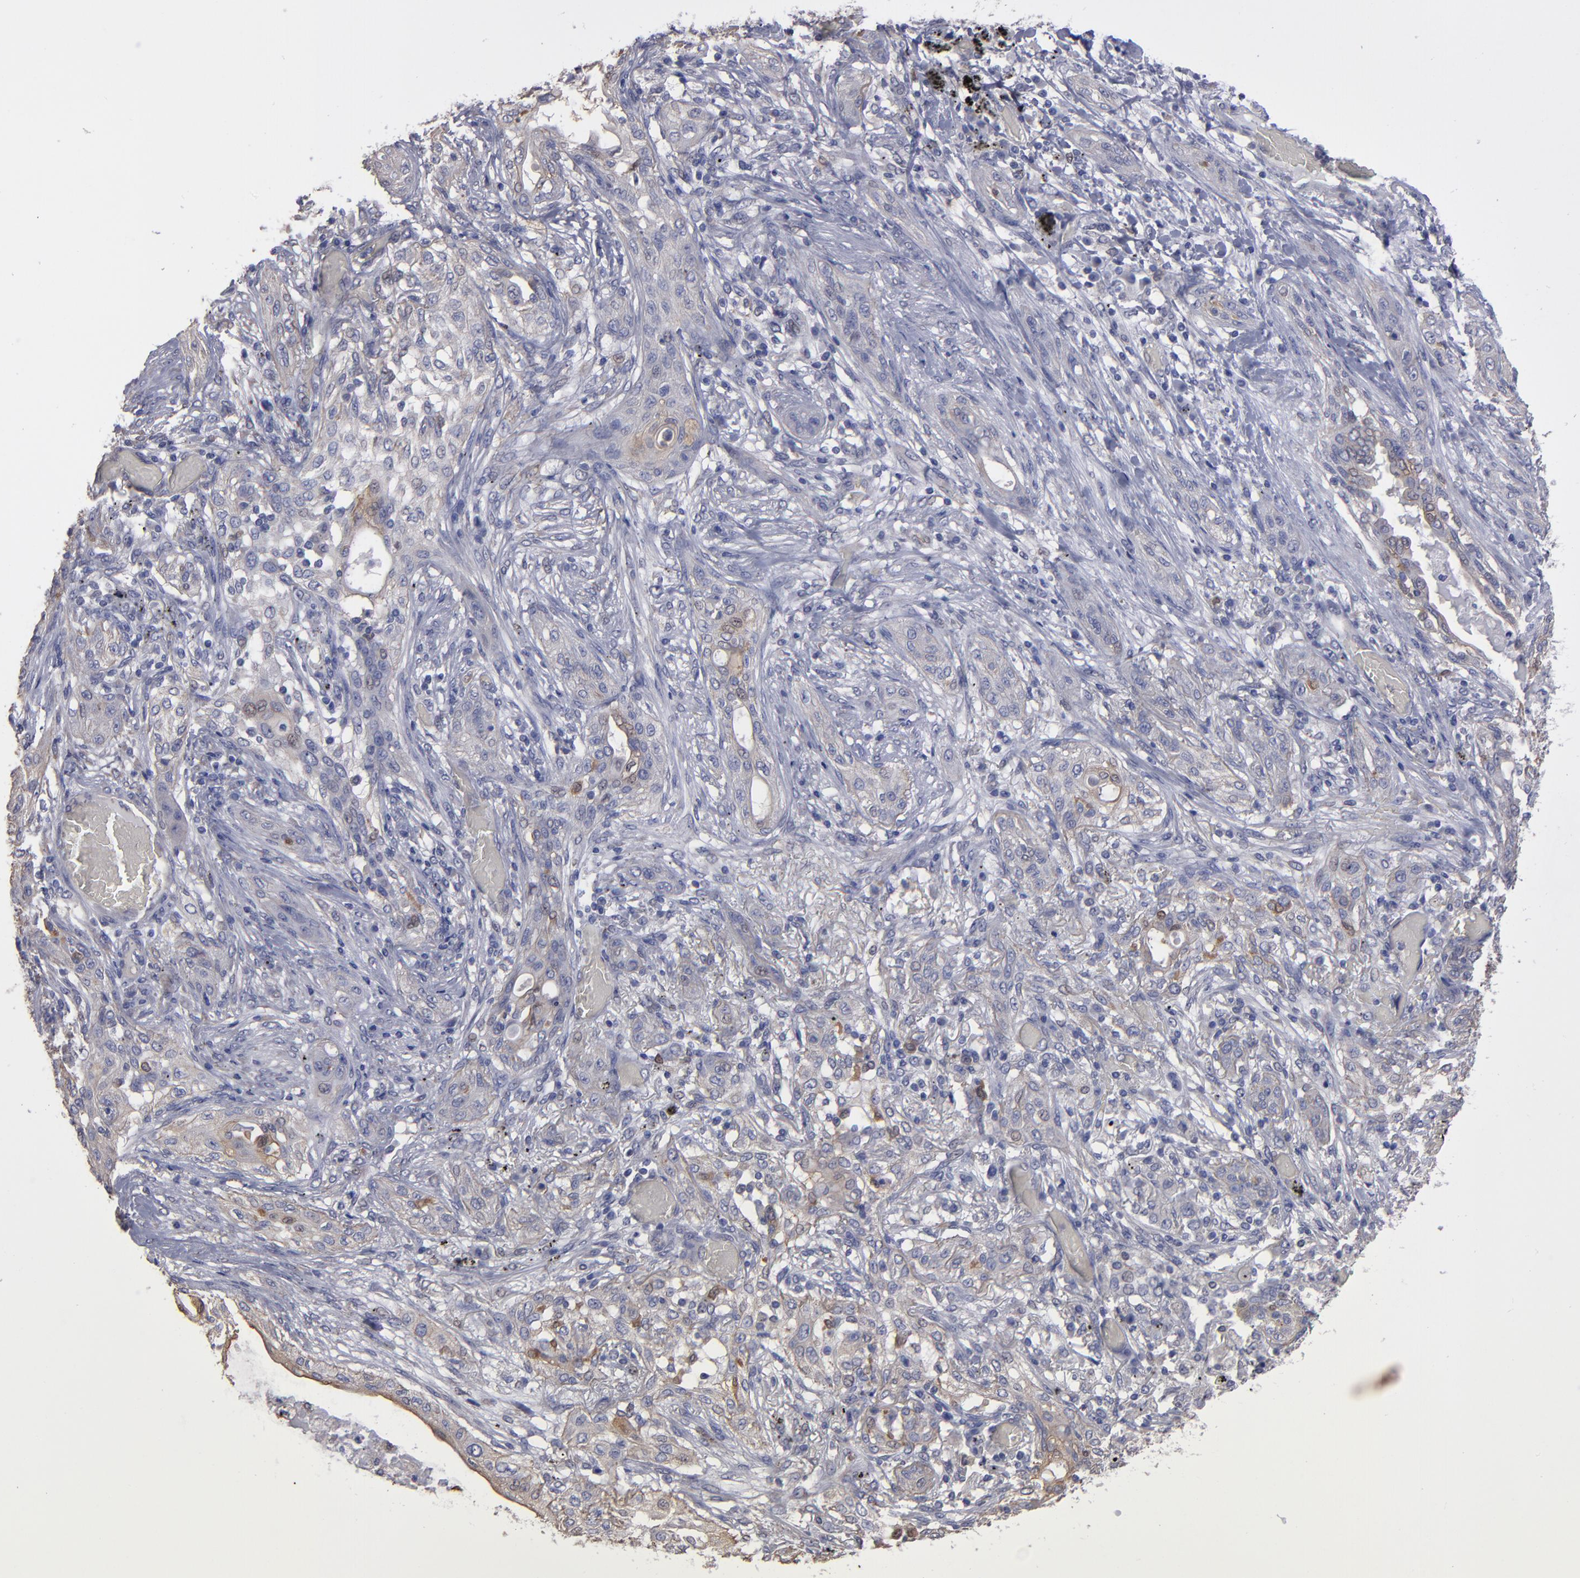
{"staining": {"intensity": "weak", "quantity": ">75%", "location": "cytoplasmic/membranous,nuclear"}, "tissue": "lung cancer", "cell_type": "Tumor cells", "image_type": "cancer", "snomed": [{"axis": "morphology", "description": "Squamous cell carcinoma, NOS"}, {"axis": "topography", "description": "Lung"}], "caption": "Approximately >75% of tumor cells in lung cancer (squamous cell carcinoma) exhibit weak cytoplasmic/membranous and nuclear protein positivity as visualized by brown immunohistochemical staining.", "gene": "NDRG2", "patient": {"sex": "female", "age": 47}}